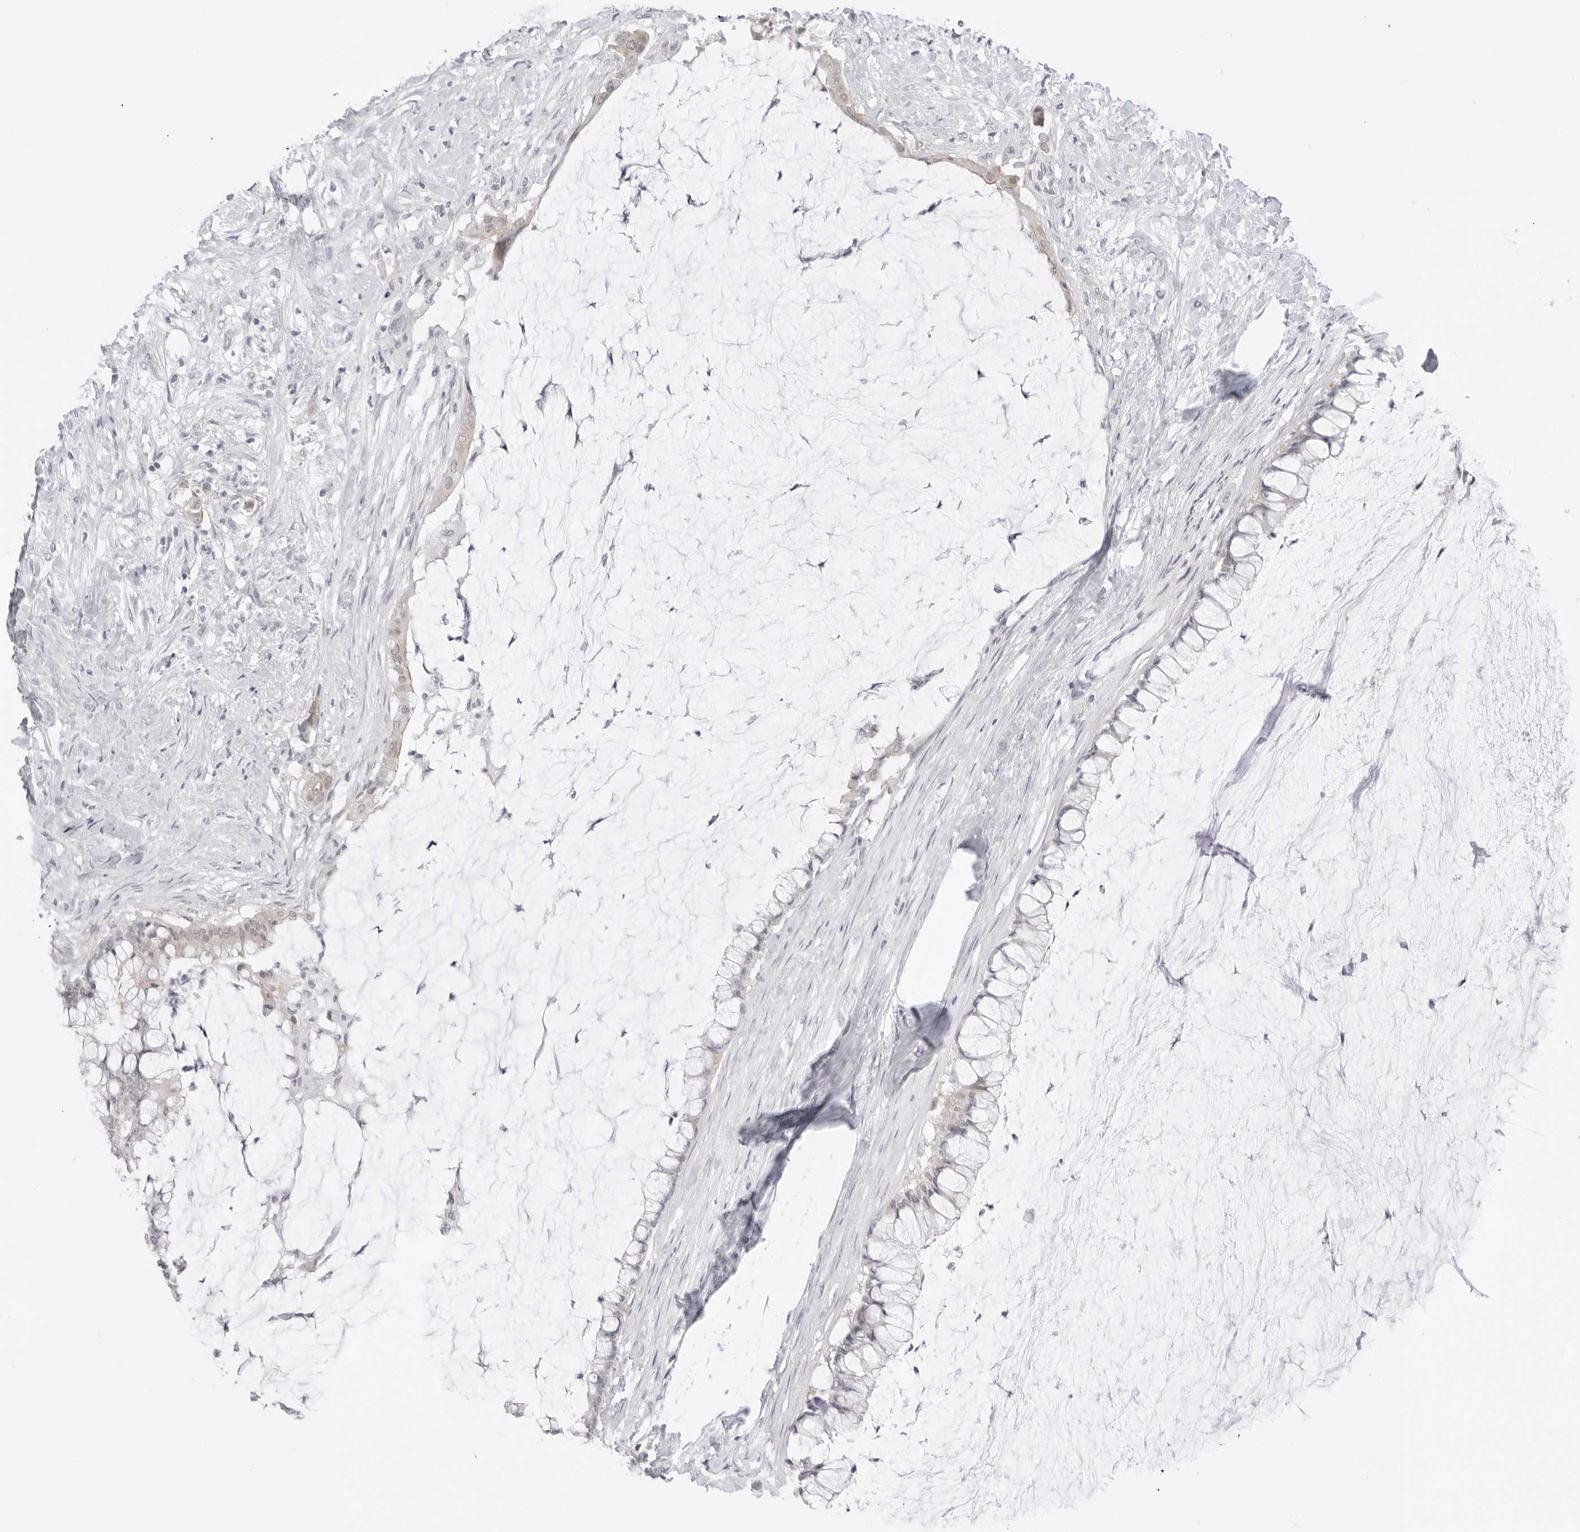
{"staining": {"intensity": "weak", "quantity": "<25%", "location": "cytoplasmic/membranous"}, "tissue": "pancreatic cancer", "cell_type": "Tumor cells", "image_type": "cancer", "snomed": [{"axis": "morphology", "description": "Adenocarcinoma, NOS"}, {"axis": "topography", "description": "Pancreas"}], "caption": "A high-resolution histopathology image shows IHC staining of pancreatic cancer, which shows no significant staining in tumor cells.", "gene": "MED18", "patient": {"sex": "male", "age": 41}}